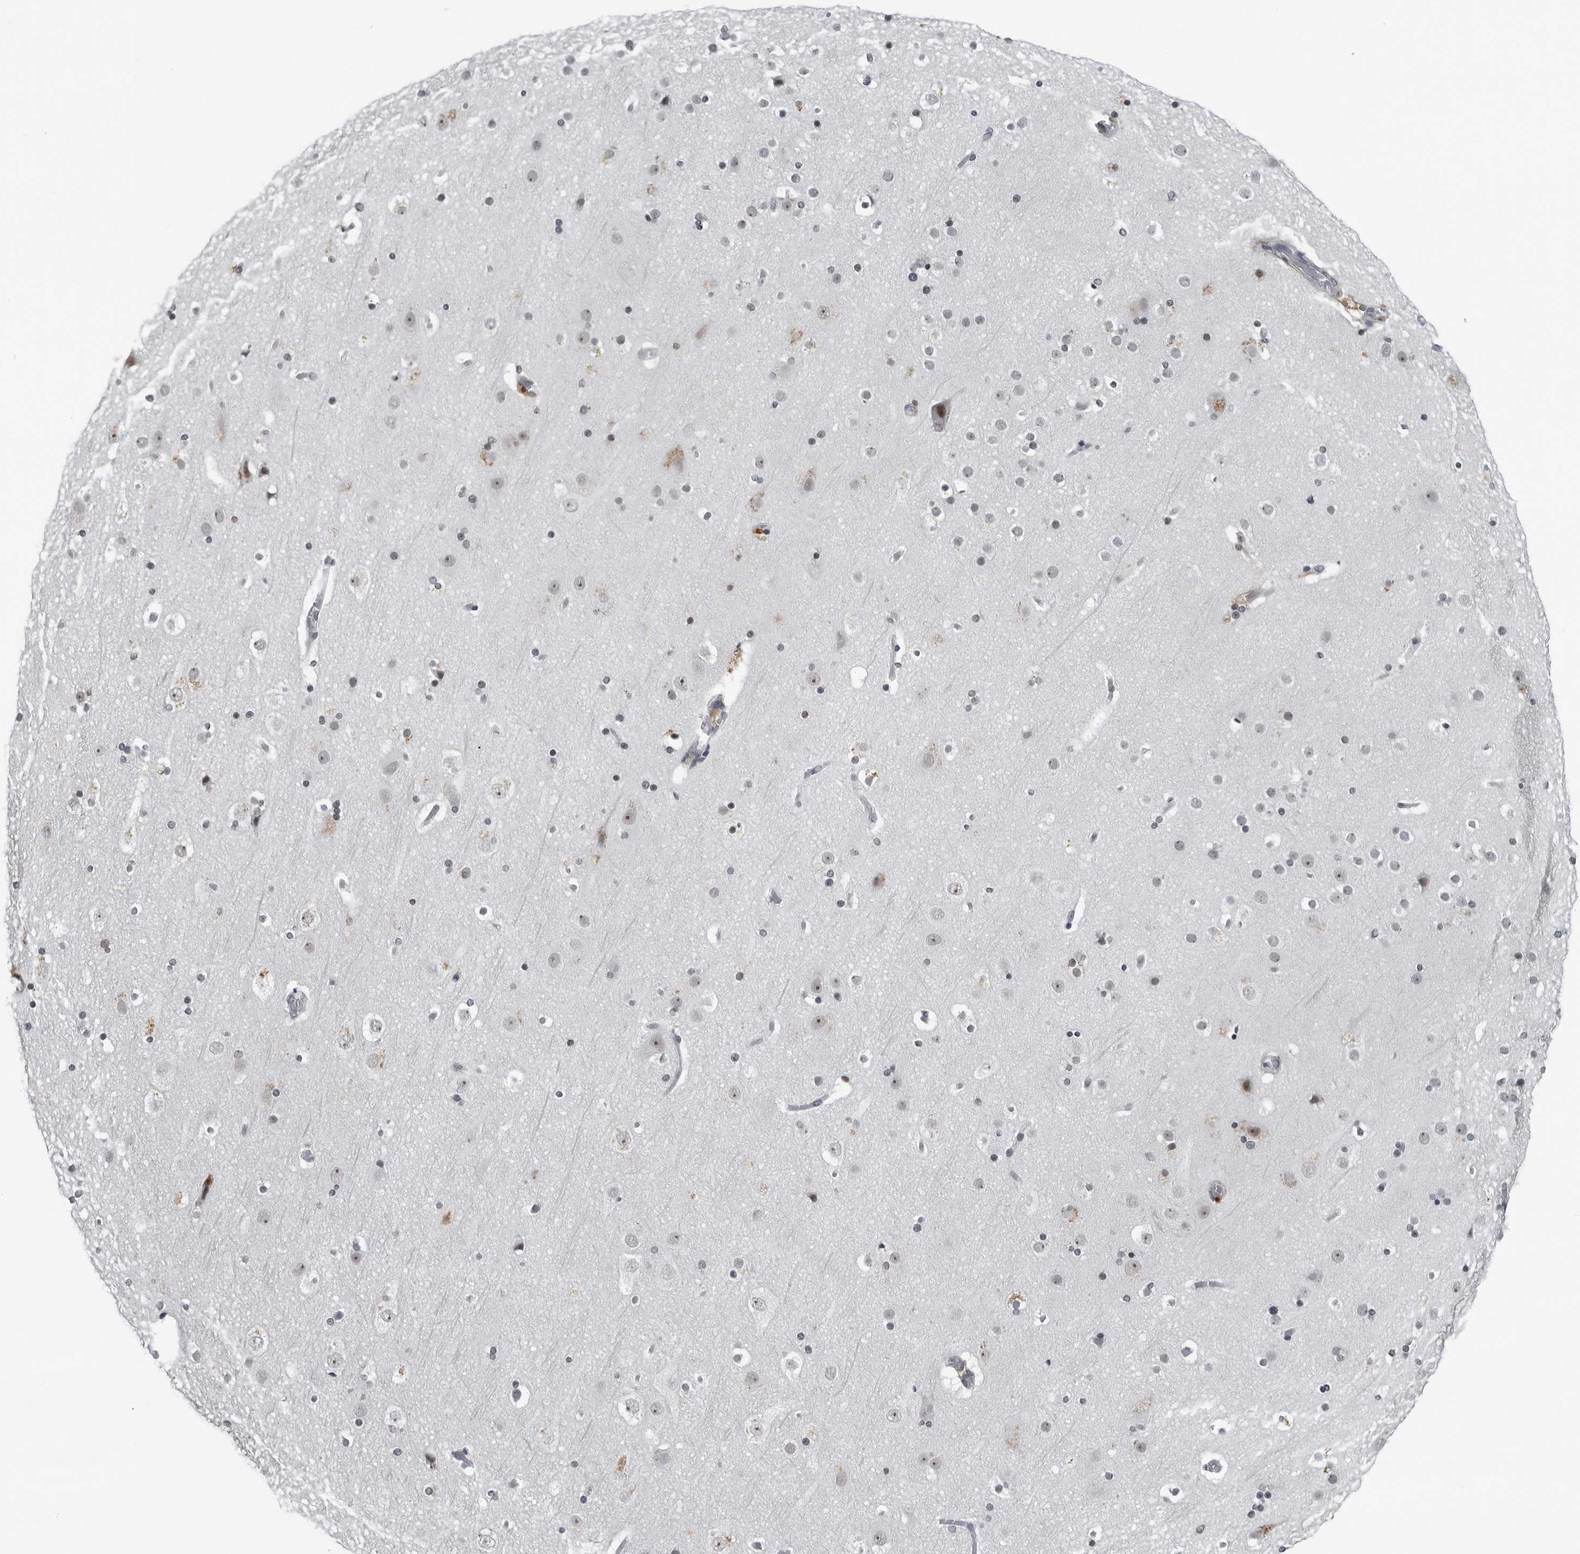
{"staining": {"intensity": "negative", "quantity": "none", "location": "none"}, "tissue": "cerebral cortex", "cell_type": "Endothelial cells", "image_type": "normal", "snomed": [{"axis": "morphology", "description": "Normal tissue, NOS"}, {"axis": "topography", "description": "Cerebral cortex"}], "caption": "The photomicrograph demonstrates no staining of endothelial cells in unremarkable cerebral cortex.", "gene": "AKR1A1", "patient": {"sex": "male", "age": 57}}